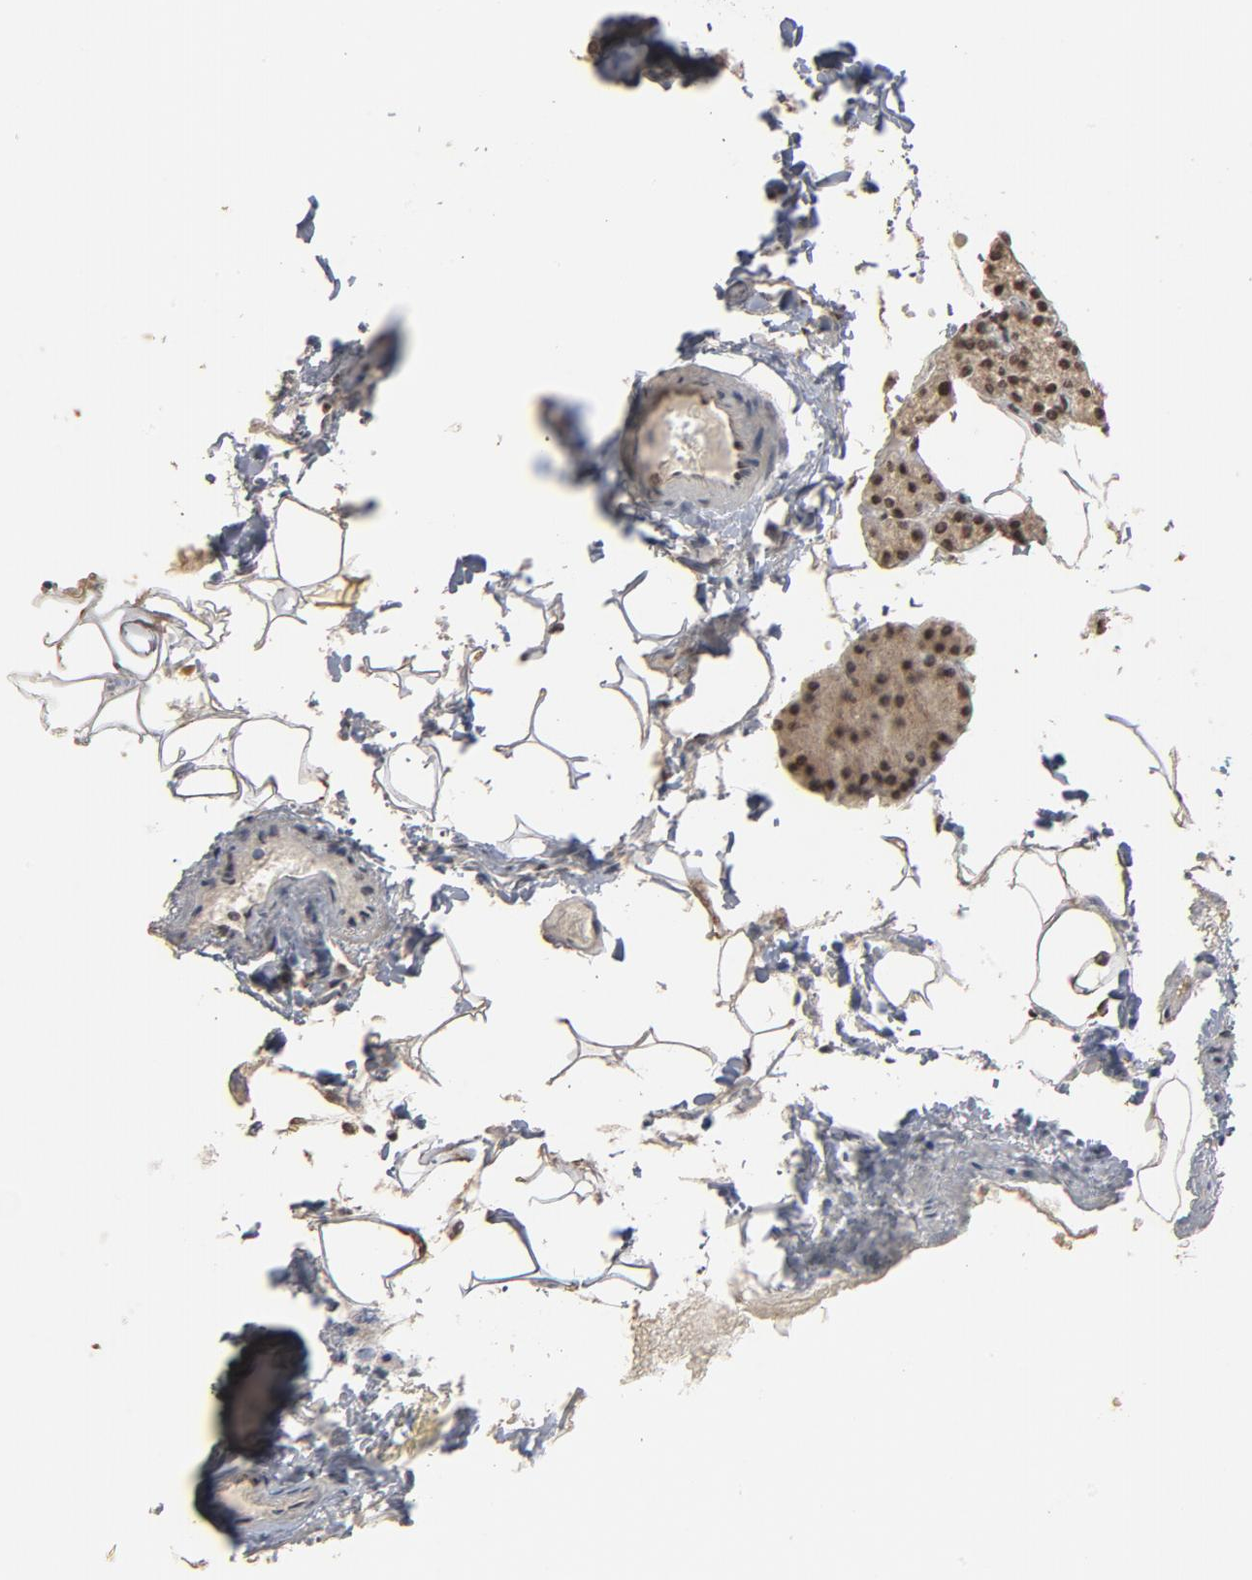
{"staining": {"intensity": "strong", "quantity": ">75%", "location": "cytoplasmic/membranous,nuclear"}, "tissue": "parathyroid gland", "cell_type": "Glandular cells", "image_type": "normal", "snomed": [{"axis": "morphology", "description": "Normal tissue, NOS"}, {"axis": "topography", "description": "Parathyroid gland"}], "caption": "Protein staining by immunohistochemistry (IHC) exhibits strong cytoplasmic/membranous,nuclear staining in approximately >75% of glandular cells in benign parathyroid gland.", "gene": "TP53RK", "patient": {"sex": "female", "age": 60}}